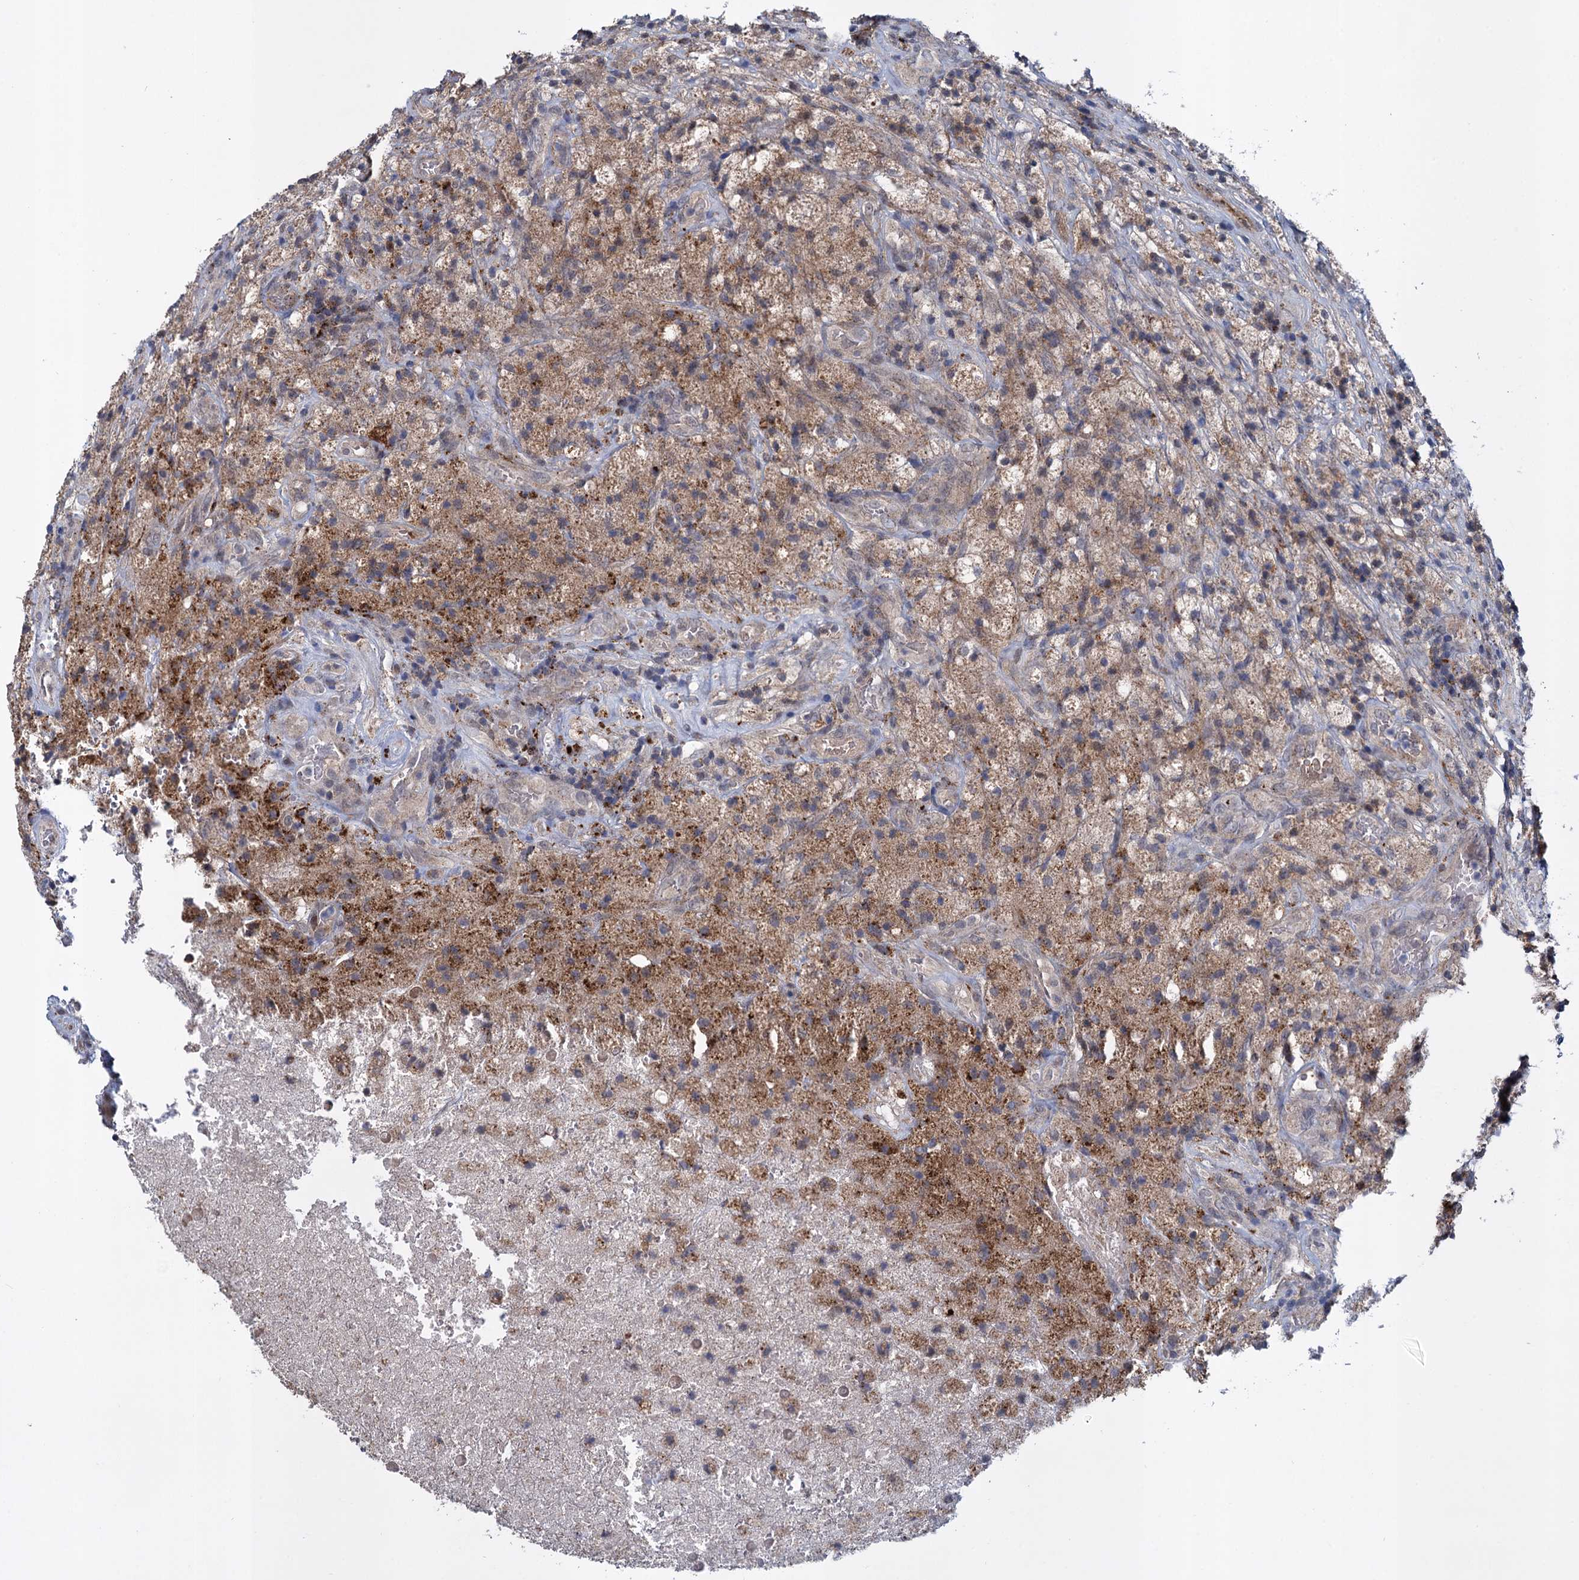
{"staining": {"intensity": "moderate", "quantity": "<25%", "location": "cytoplasmic/membranous"}, "tissue": "glioma", "cell_type": "Tumor cells", "image_type": "cancer", "snomed": [{"axis": "morphology", "description": "Glioma, malignant, High grade"}, {"axis": "topography", "description": "Brain"}], "caption": "Brown immunohistochemical staining in high-grade glioma (malignant) displays moderate cytoplasmic/membranous expression in approximately <25% of tumor cells. (Stains: DAB (3,3'-diaminobenzidine) in brown, nuclei in blue, Microscopy: brightfield microscopy at high magnification).", "gene": "GLO1", "patient": {"sex": "male", "age": 69}}